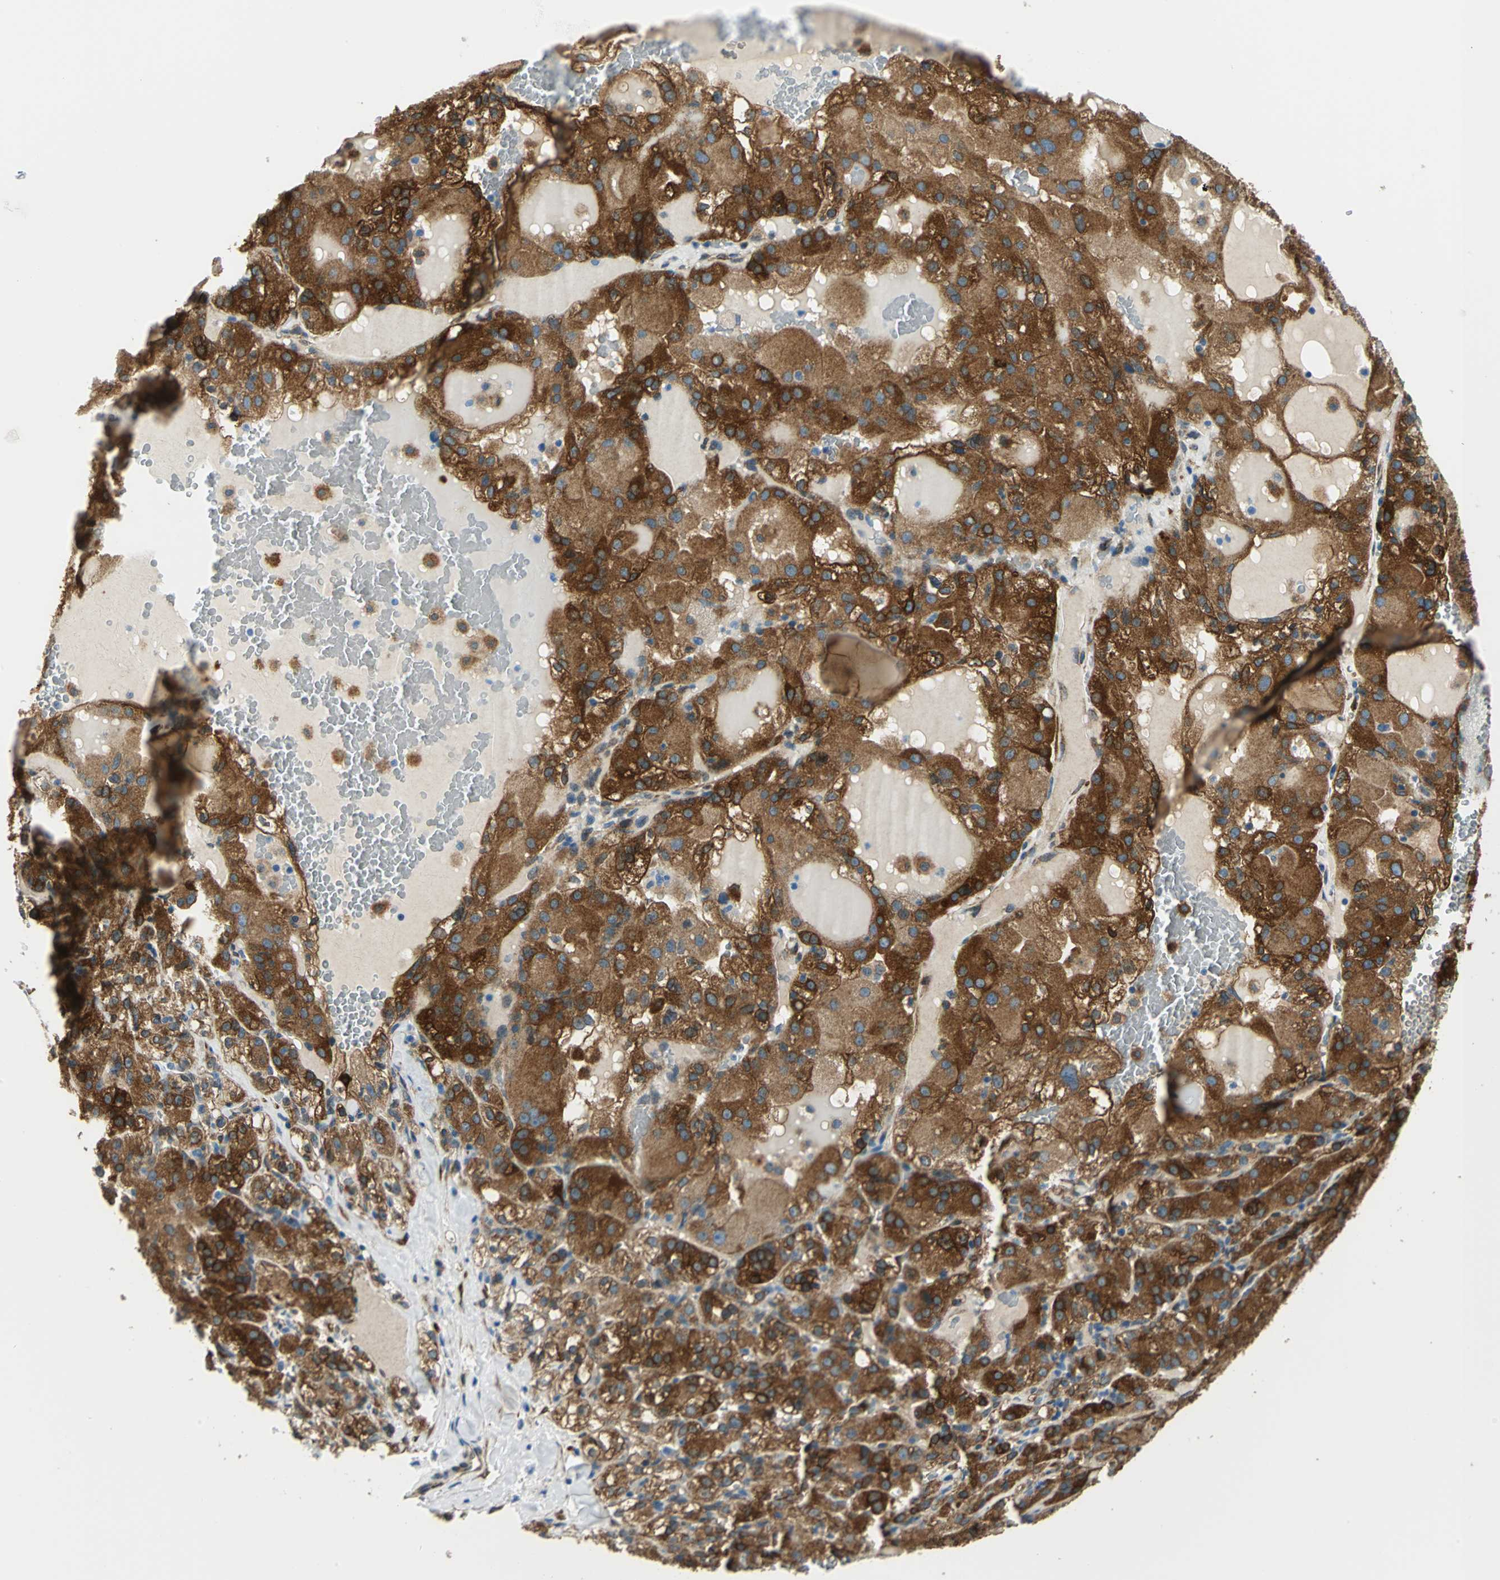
{"staining": {"intensity": "strong", "quantity": ">75%", "location": "cytoplasmic/membranous"}, "tissue": "renal cancer", "cell_type": "Tumor cells", "image_type": "cancer", "snomed": [{"axis": "morphology", "description": "Normal tissue, NOS"}, {"axis": "morphology", "description": "Adenocarcinoma, NOS"}, {"axis": "topography", "description": "Kidney"}], "caption": "Tumor cells display high levels of strong cytoplasmic/membranous positivity in approximately >75% of cells in human renal cancer.", "gene": "HSPB1", "patient": {"sex": "male", "age": 61}}